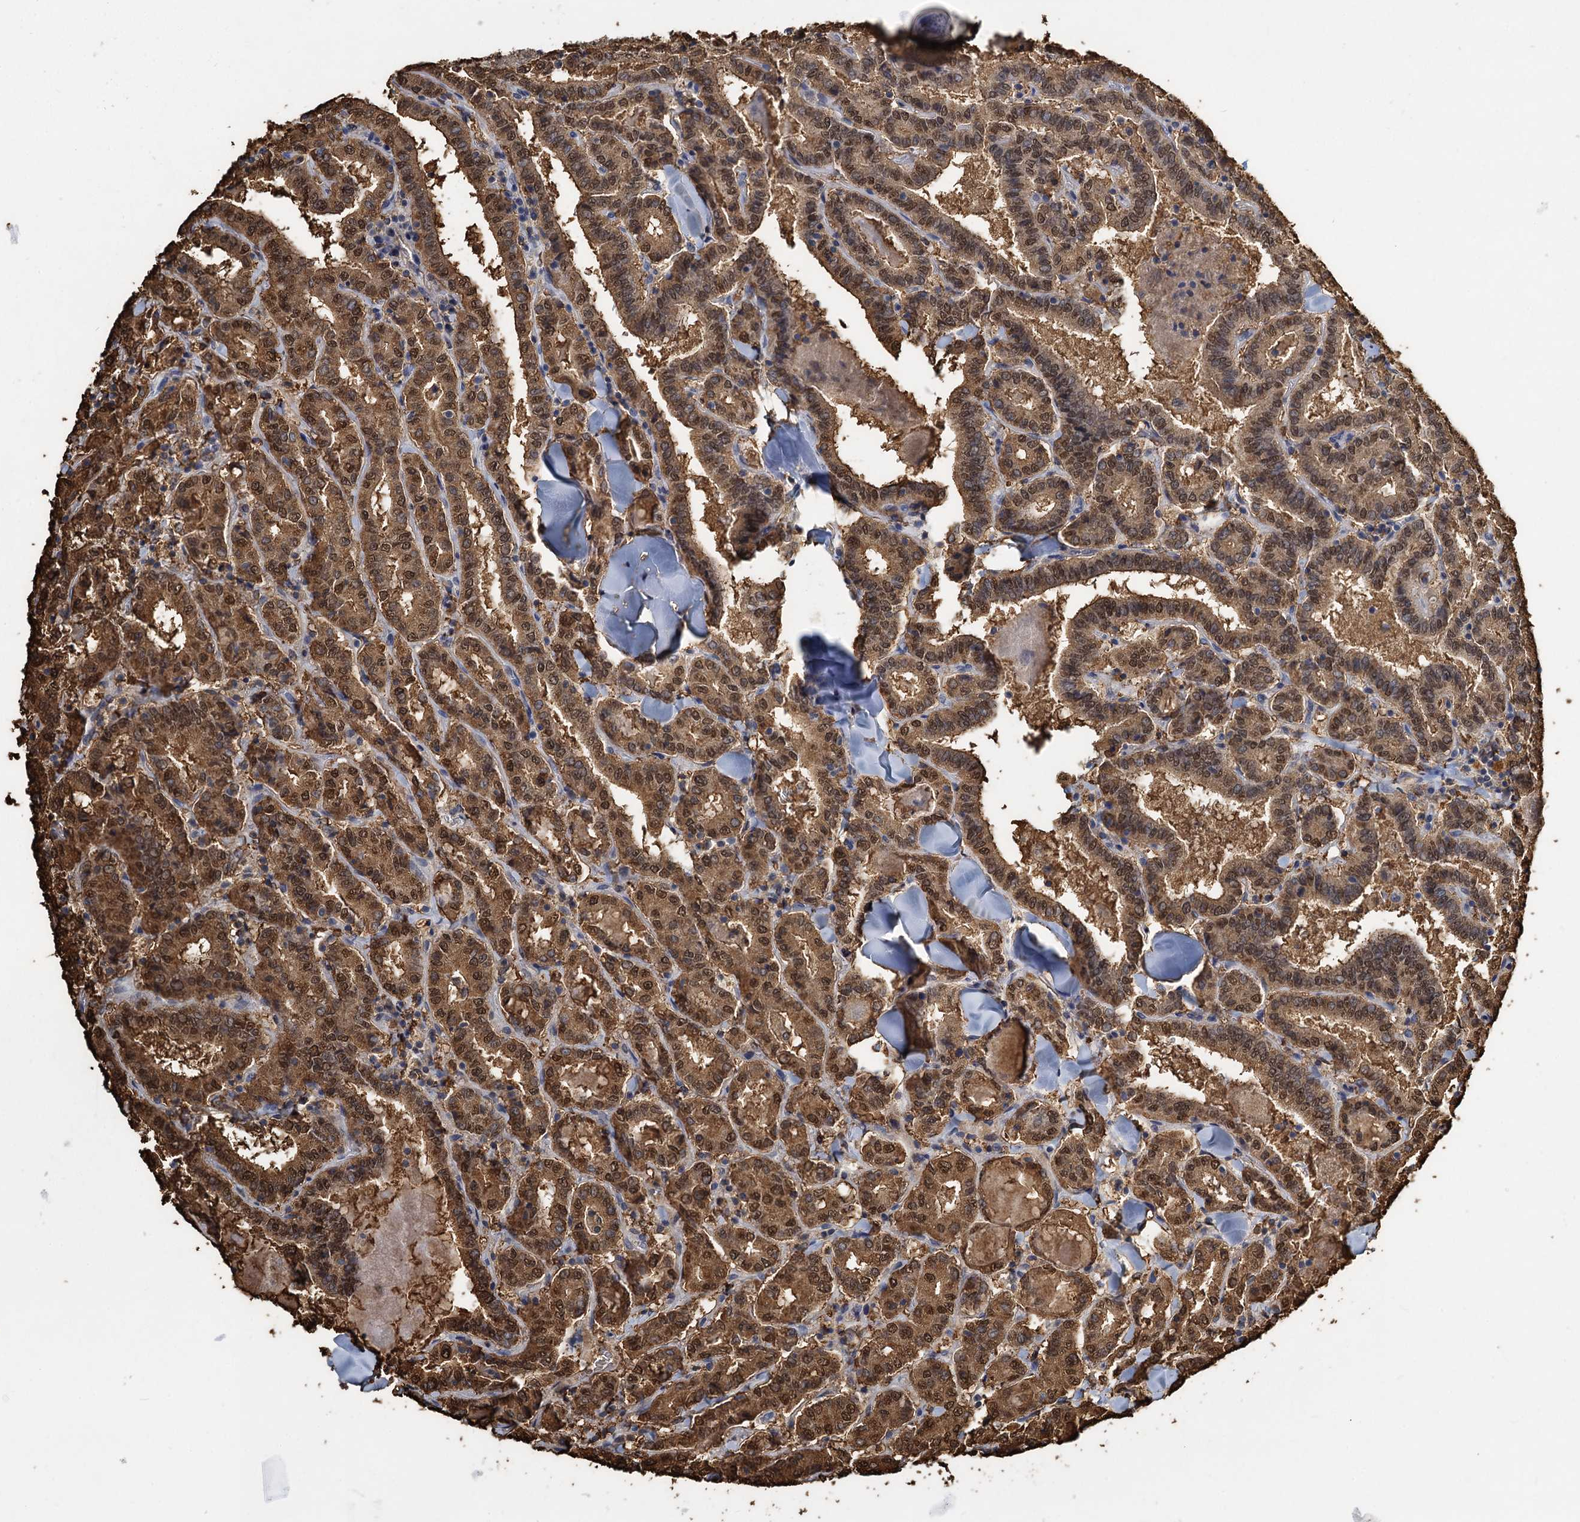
{"staining": {"intensity": "moderate", "quantity": ">75%", "location": "cytoplasmic/membranous,nuclear"}, "tissue": "thyroid cancer", "cell_type": "Tumor cells", "image_type": "cancer", "snomed": [{"axis": "morphology", "description": "Papillary adenocarcinoma, NOS"}, {"axis": "topography", "description": "Thyroid gland"}], "caption": "Protein analysis of thyroid cancer tissue demonstrates moderate cytoplasmic/membranous and nuclear staining in approximately >75% of tumor cells.", "gene": "S100A6", "patient": {"sex": "female", "age": 72}}